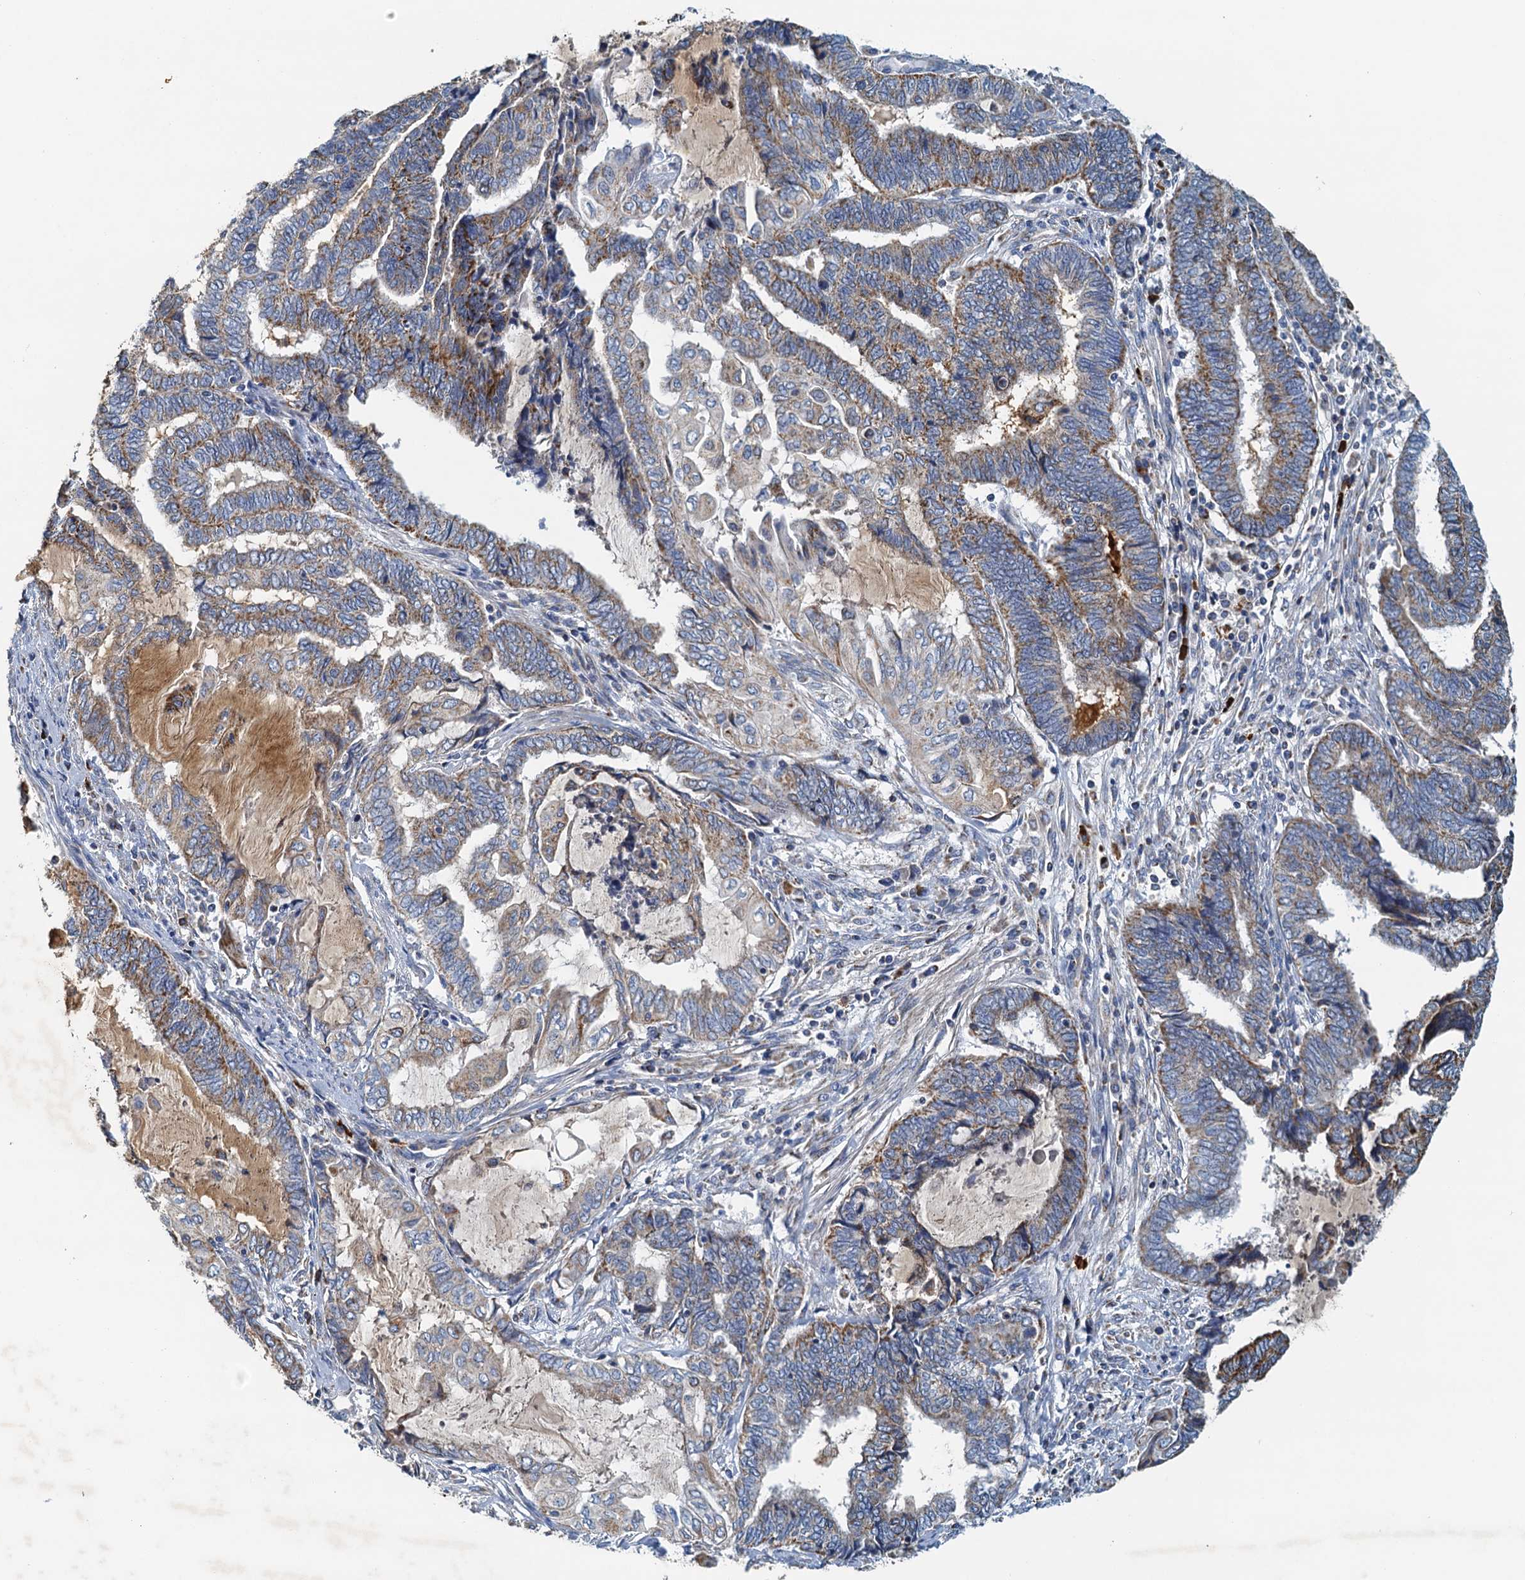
{"staining": {"intensity": "moderate", "quantity": ">75%", "location": "cytoplasmic/membranous"}, "tissue": "endometrial cancer", "cell_type": "Tumor cells", "image_type": "cancer", "snomed": [{"axis": "morphology", "description": "Adenocarcinoma, NOS"}, {"axis": "topography", "description": "Uterus"}, {"axis": "topography", "description": "Endometrium"}], "caption": "Endometrial adenocarcinoma tissue shows moderate cytoplasmic/membranous expression in approximately >75% of tumor cells, visualized by immunohistochemistry.", "gene": "POC1A", "patient": {"sex": "female", "age": 70}}